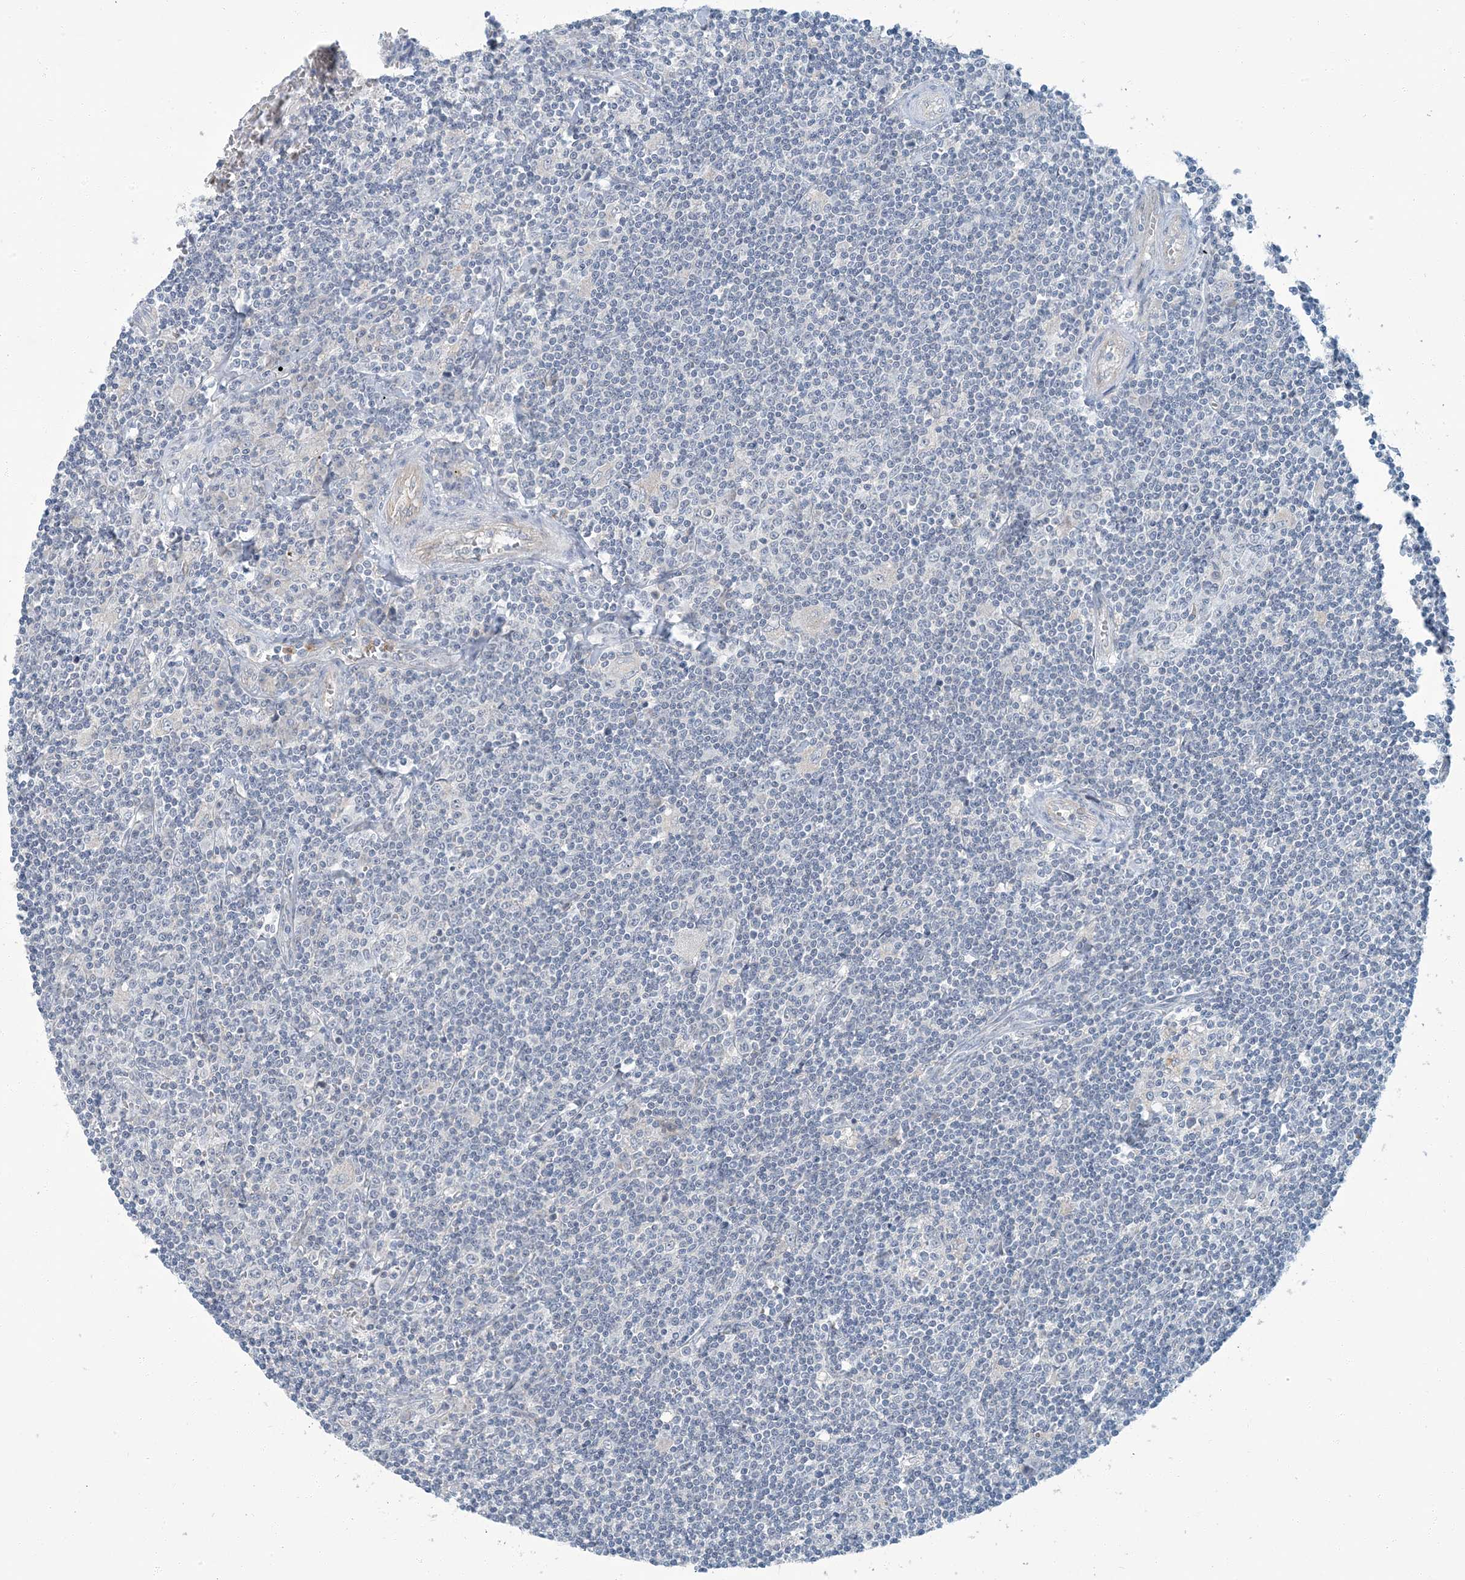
{"staining": {"intensity": "negative", "quantity": "none", "location": "none"}, "tissue": "lymphoma", "cell_type": "Tumor cells", "image_type": "cancer", "snomed": [{"axis": "morphology", "description": "Malignant lymphoma, non-Hodgkin's type, Low grade"}, {"axis": "topography", "description": "Spleen"}], "caption": "This is a histopathology image of IHC staining of malignant lymphoma, non-Hodgkin's type (low-grade), which shows no expression in tumor cells. Nuclei are stained in blue.", "gene": "EPHA4", "patient": {"sex": "male", "age": 76}}